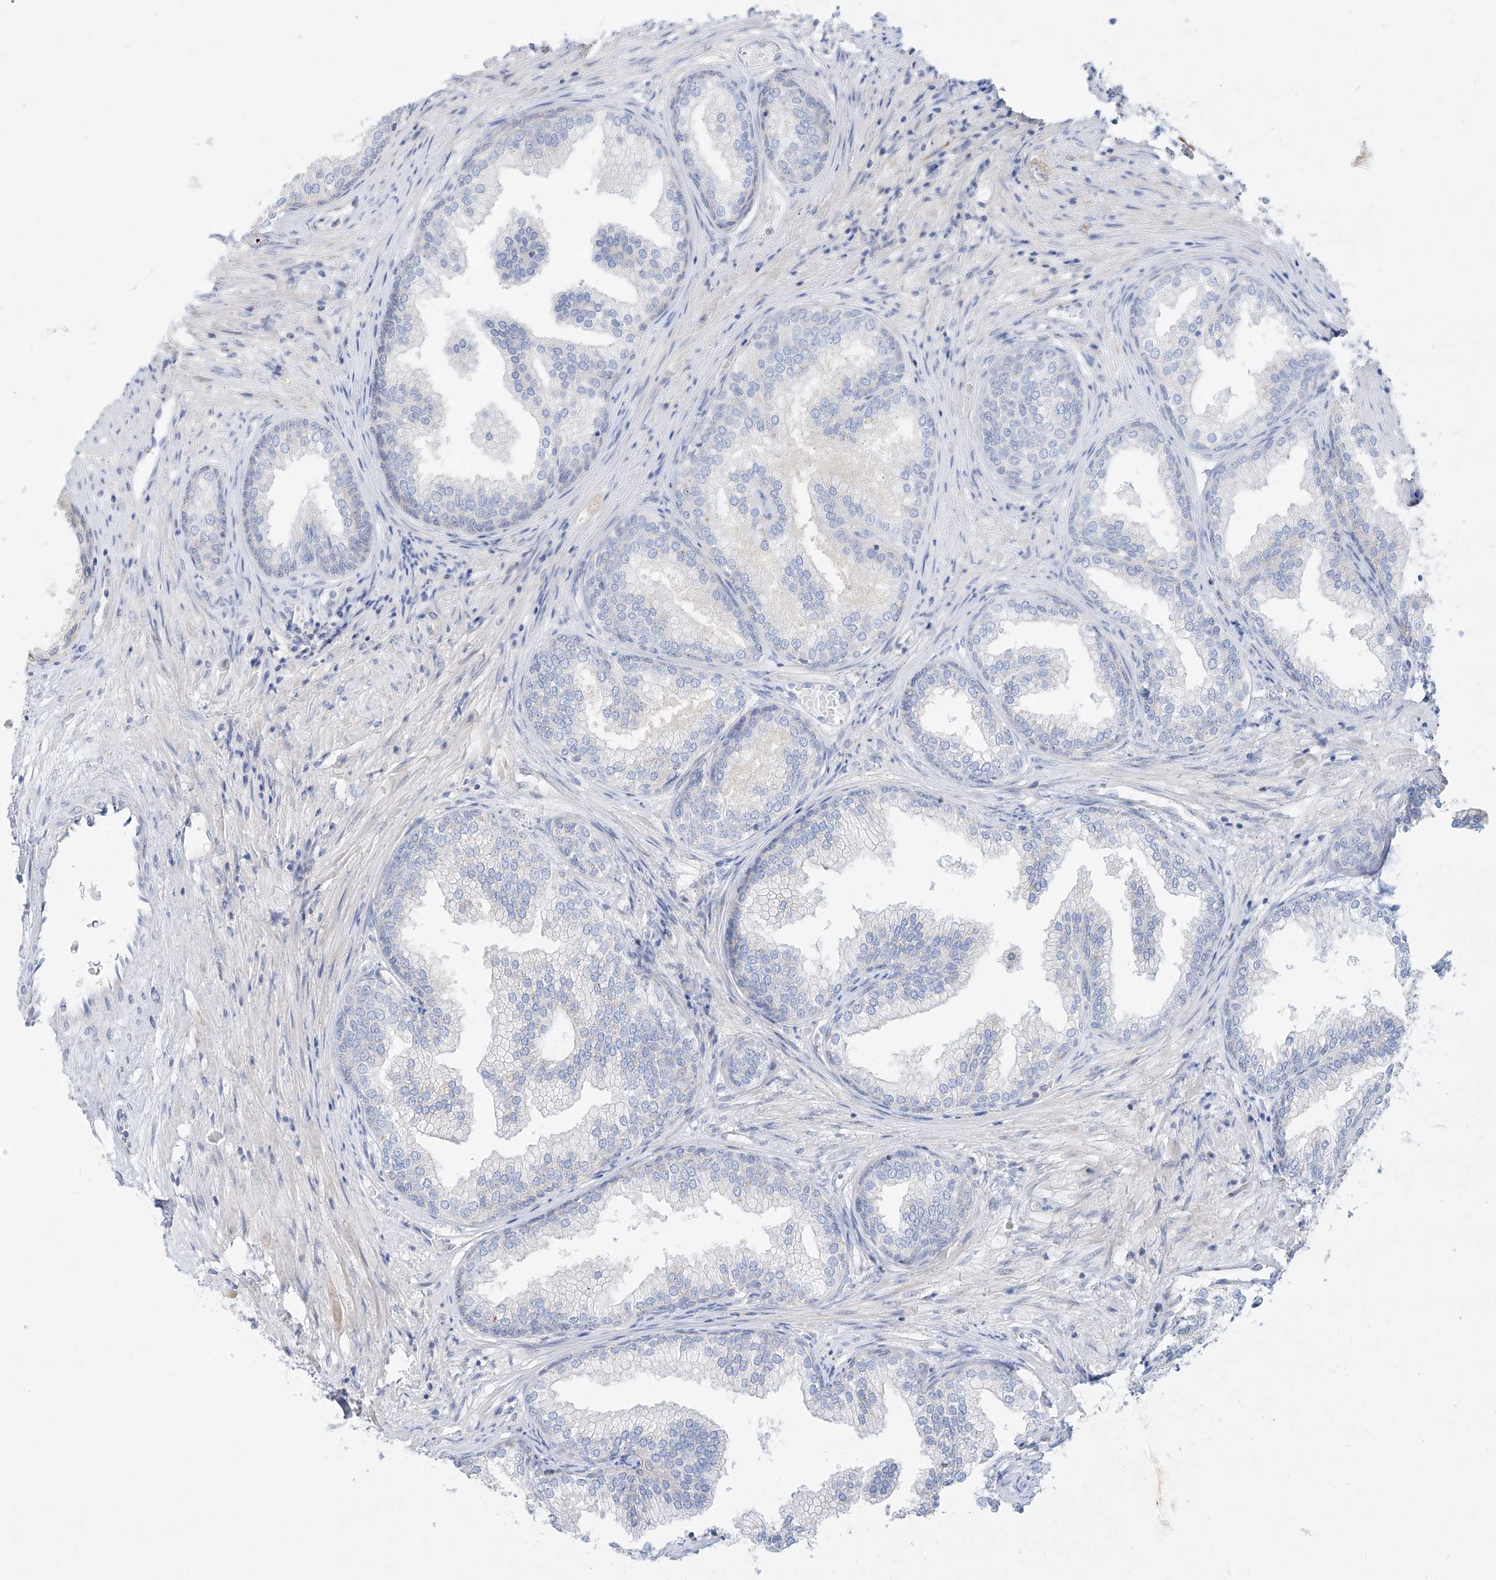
{"staining": {"intensity": "moderate", "quantity": "<25%", "location": "cytoplasmic/membranous"}, "tissue": "prostate", "cell_type": "Glandular cells", "image_type": "normal", "snomed": [{"axis": "morphology", "description": "Normal tissue, NOS"}, {"axis": "topography", "description": "Prostate"}], "caption": "Immunohistochemical staining of unremarkable prostate displays moderate cytoplasmic/membranous protein expression in about <25% of glandular cells. The protein is shown in brown color, while the nuclei are stained blue.", "gene": "SNU13", "patient": {"sex": "male", "age": 76}}